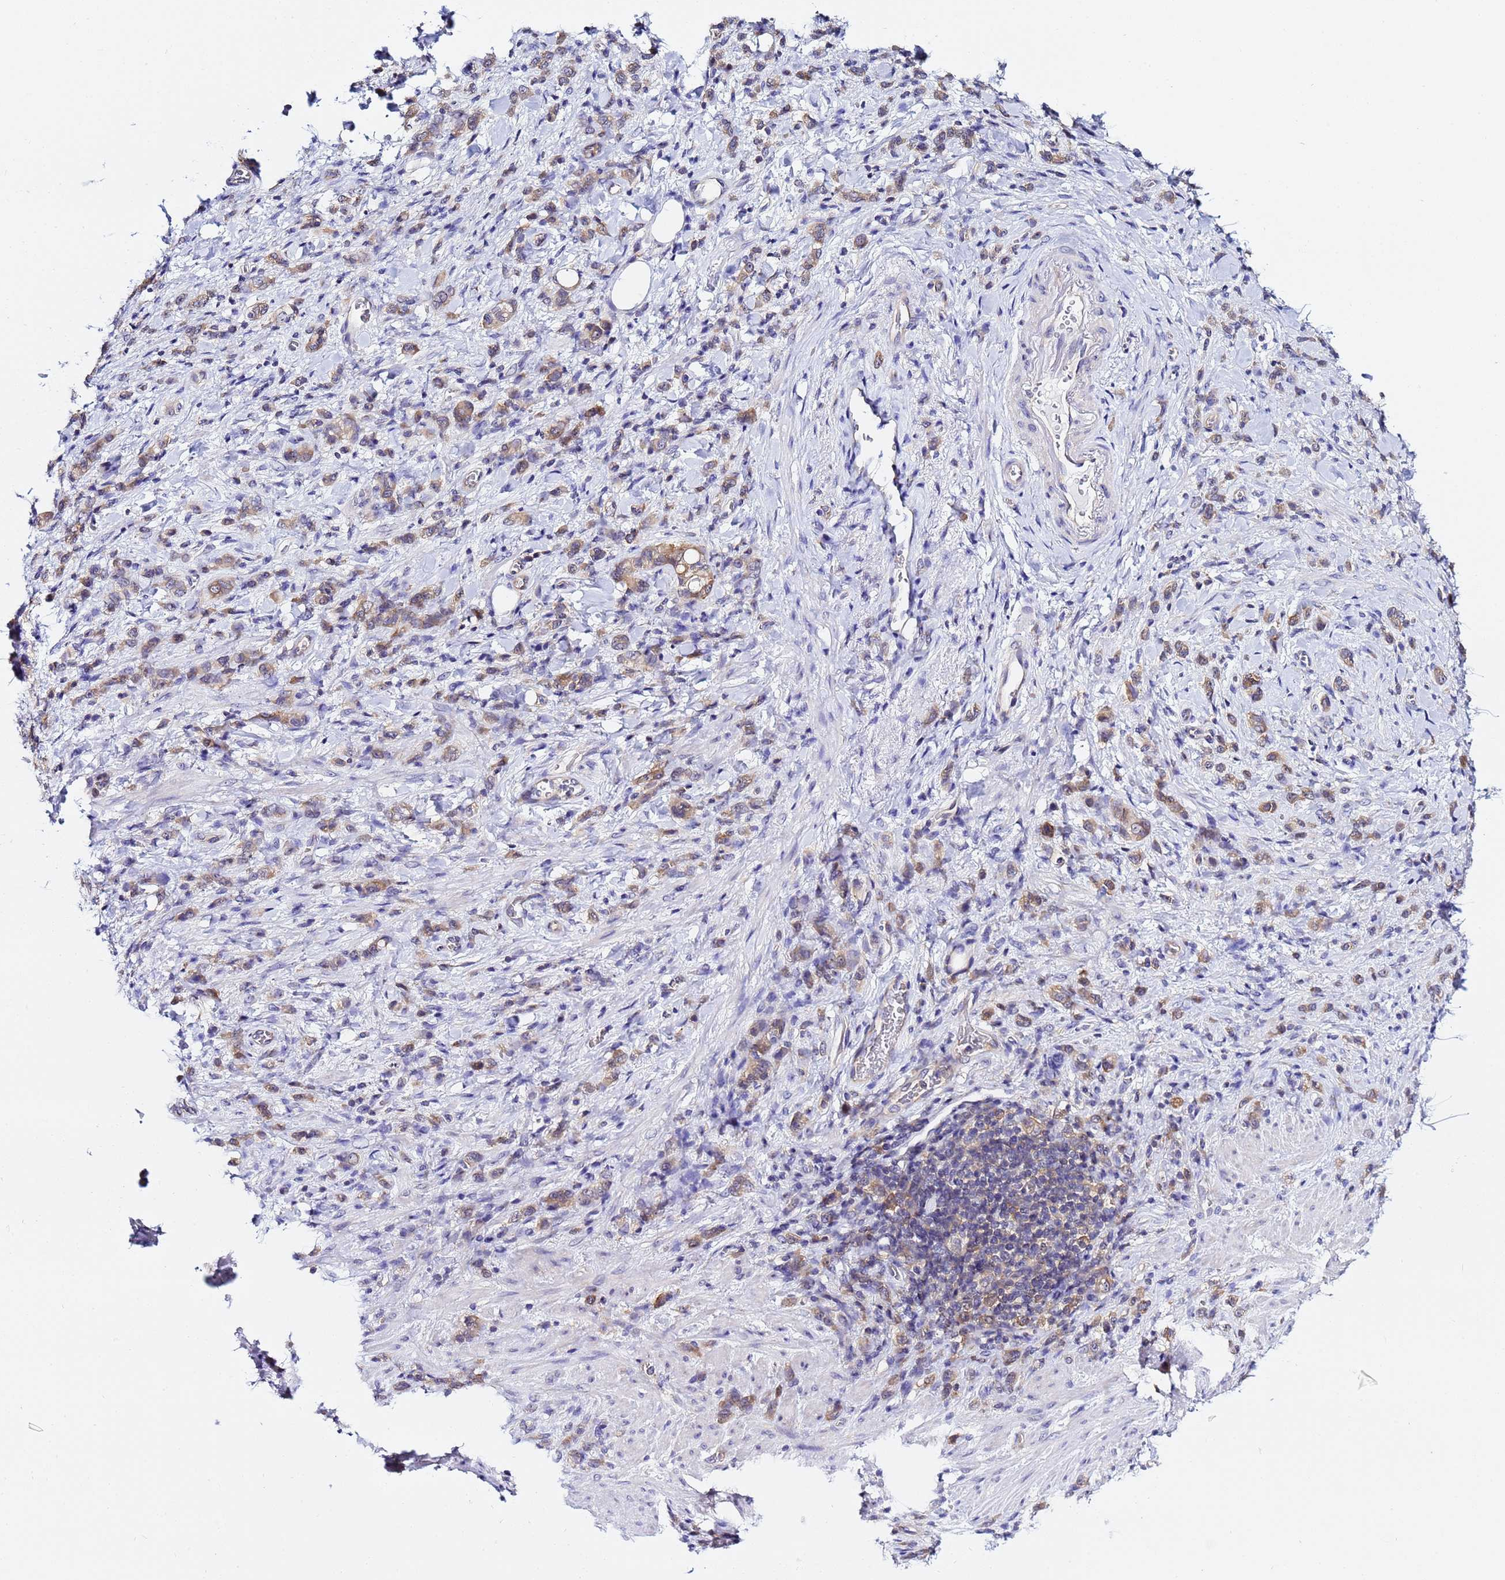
{"staining": {"intensity": "weak", "quantity": ">75%", "location": "cytoplasmic/membranous"}, "tissue": "stomach cancer", "cell_type": "Tumor cells", "image_type": "cancer", "snomed": [{"axis": "morphology", "description": "Adenocarcinoma, NOS"}, {"axis": "topography", "description": "Stomach"}], "caption": "A photomicrograph of human stomach cancer (adenocarcinoma) stained for a protein reveals weak cytoplasmic/membranous brown staining in tumor cells. Immunohistochemistry stains the protein in brown and the nuclei are stained blue.", "gene": "LENG1", "patient": {"sex": "male", "age": 77}}